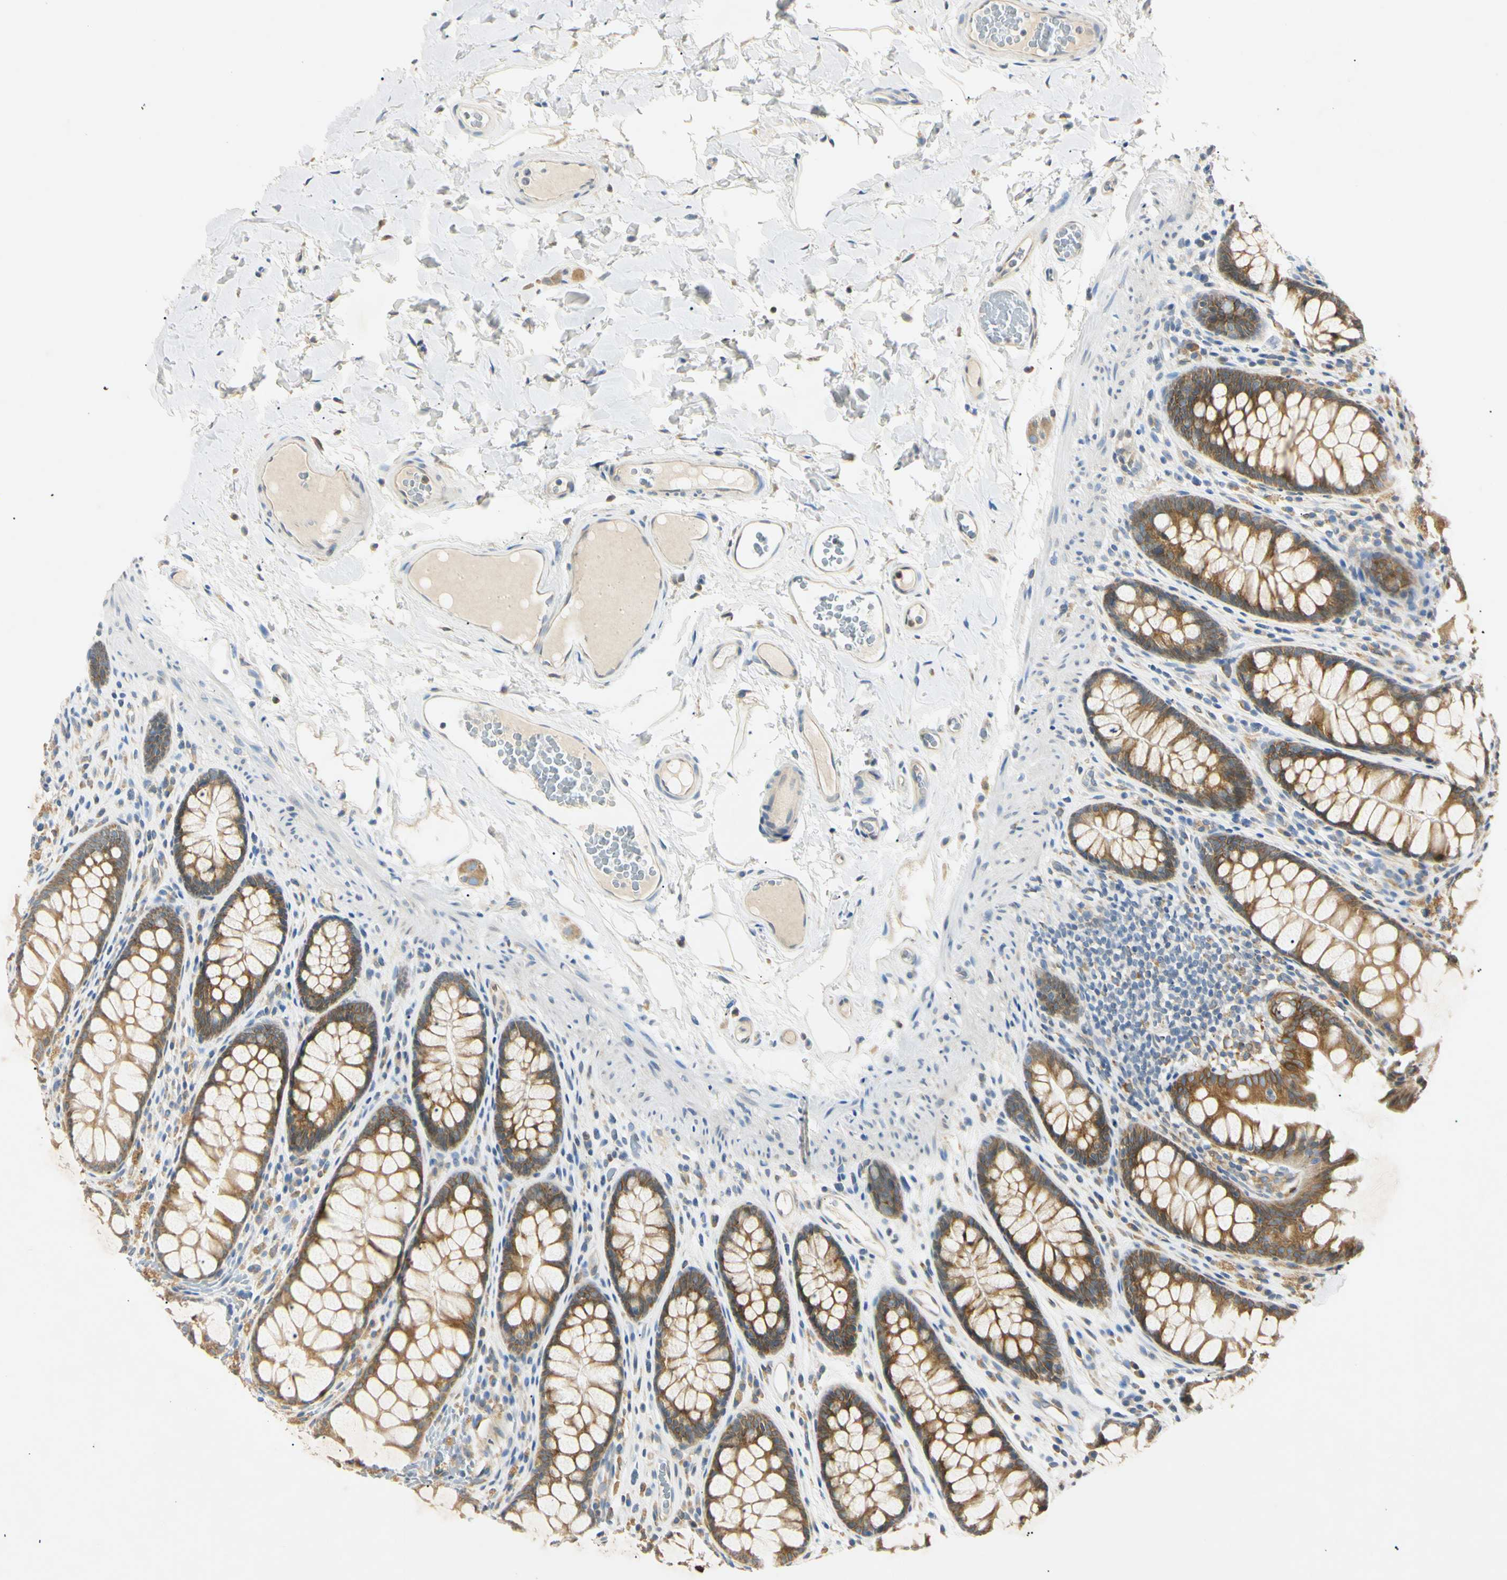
{"staining": {"intensity": "weak", "quantity": "25%-75%", "location": "cytoplasmic/membranous"}, "tissue": "colon", "cell_type": "Endothelial cells", "image_type": "normal", "snomed": [{"axis": "morphology", "description": "Normal tissue, NOS"}, {"axis": "topography", "description": "Colon"}], "caption": "Immunohistochemistry of normal human colon exhibits low levels of weak cytoplasmic/membranous staining in about 25%-75% of endothelial cells.", "gene": "DNAJB12", "patient": {"sex": "female", "age": 55}}